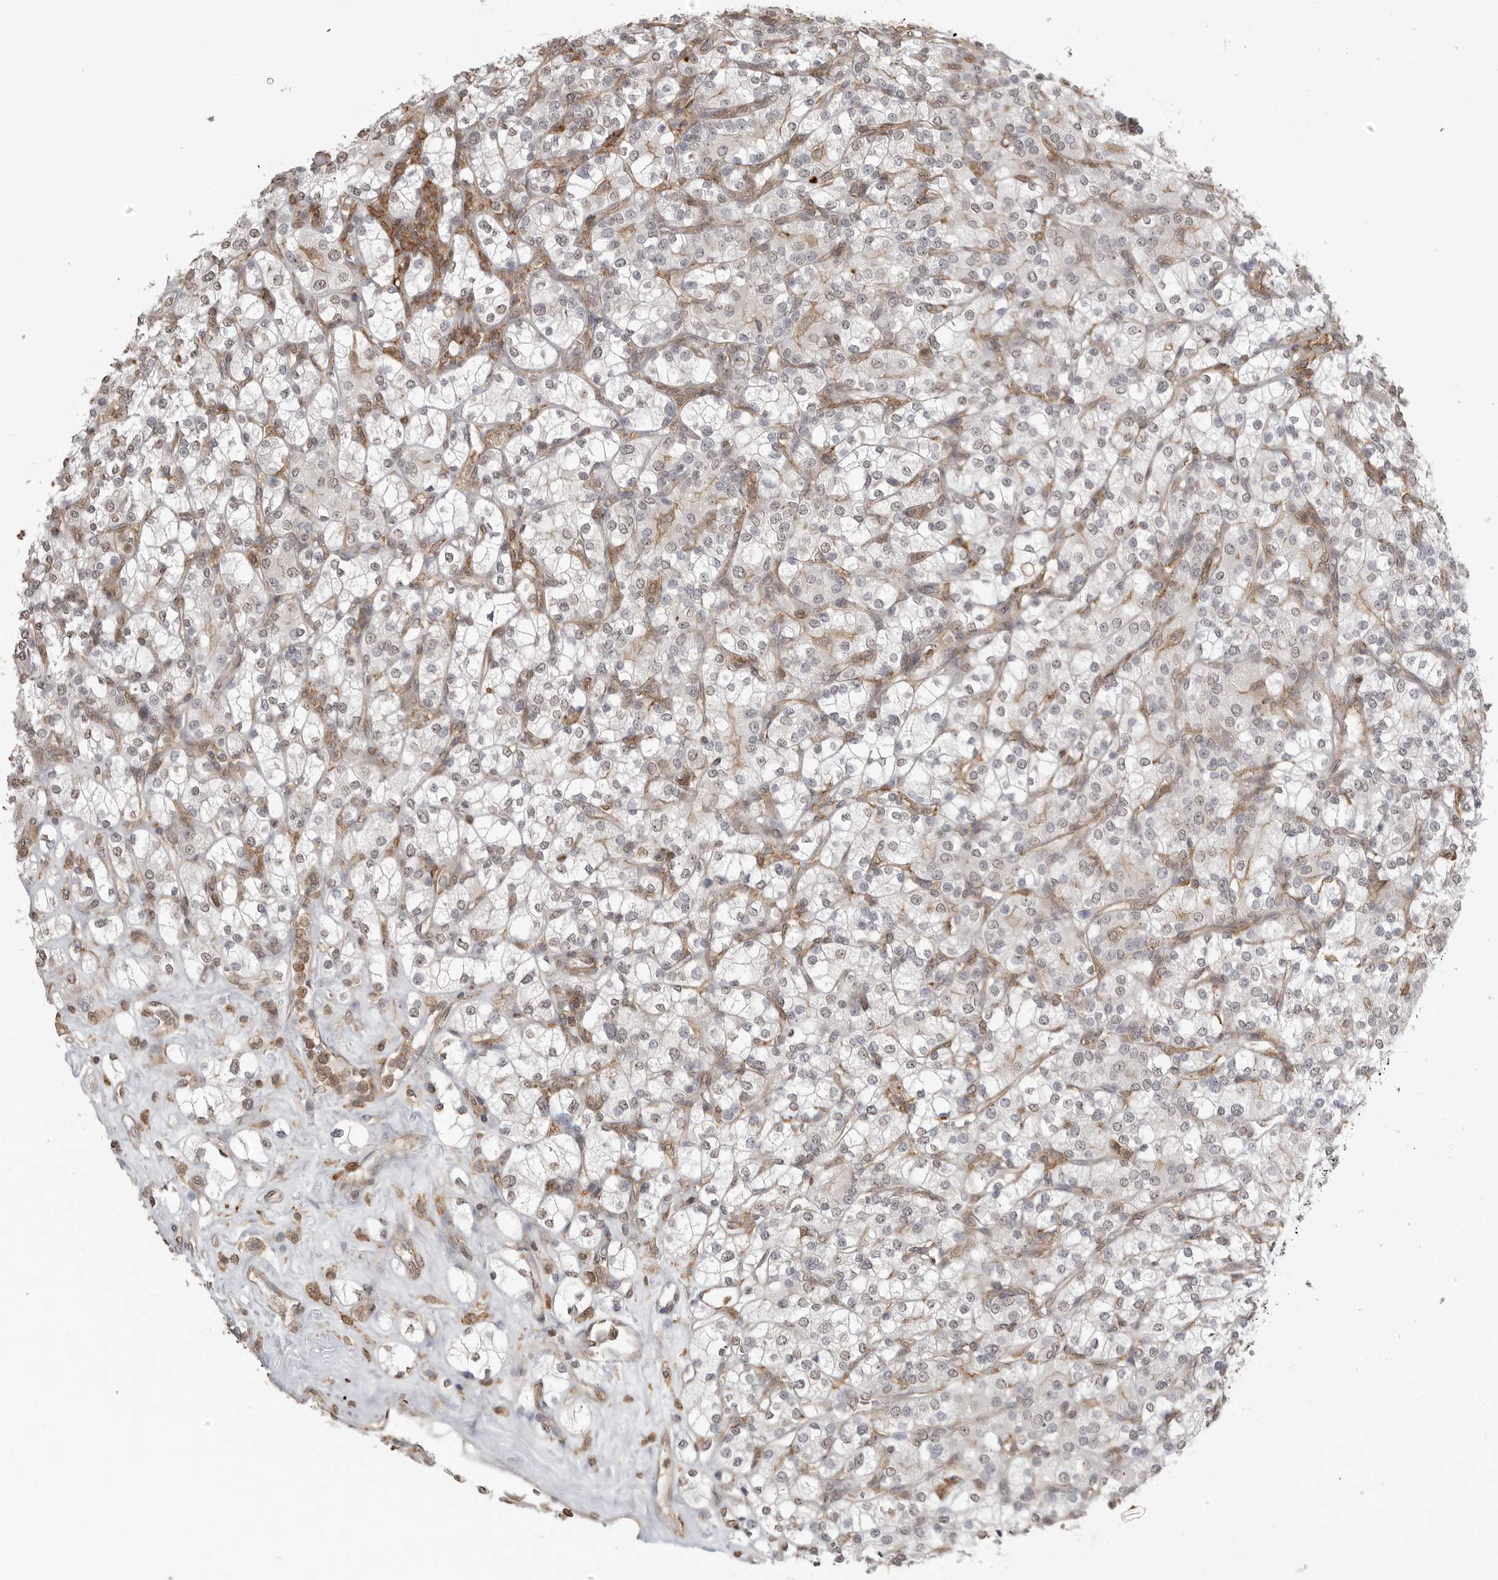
{"staining": {"intensity": "negative", "quantity": "none", "location": "none"}, "tissue": "renal cancer", "cell_type": "Tumor cells", "image_type": "cancer", "snomed": [{"axis": "morphology", "description": "Adenocarcinoma, NOS"}, {"axis": "topography", "description": "Kidney"}], "caption": "Tumor cells show no significant staining in renal adenocarcinoma. (Stains: DAB immunohistochemistry (IHC) with hematoxylin counter stain, Microscopy: brightfield microscopy at high magnification).", "gene": "GPC2", "patient": {"sex": "male", "age": 77}}